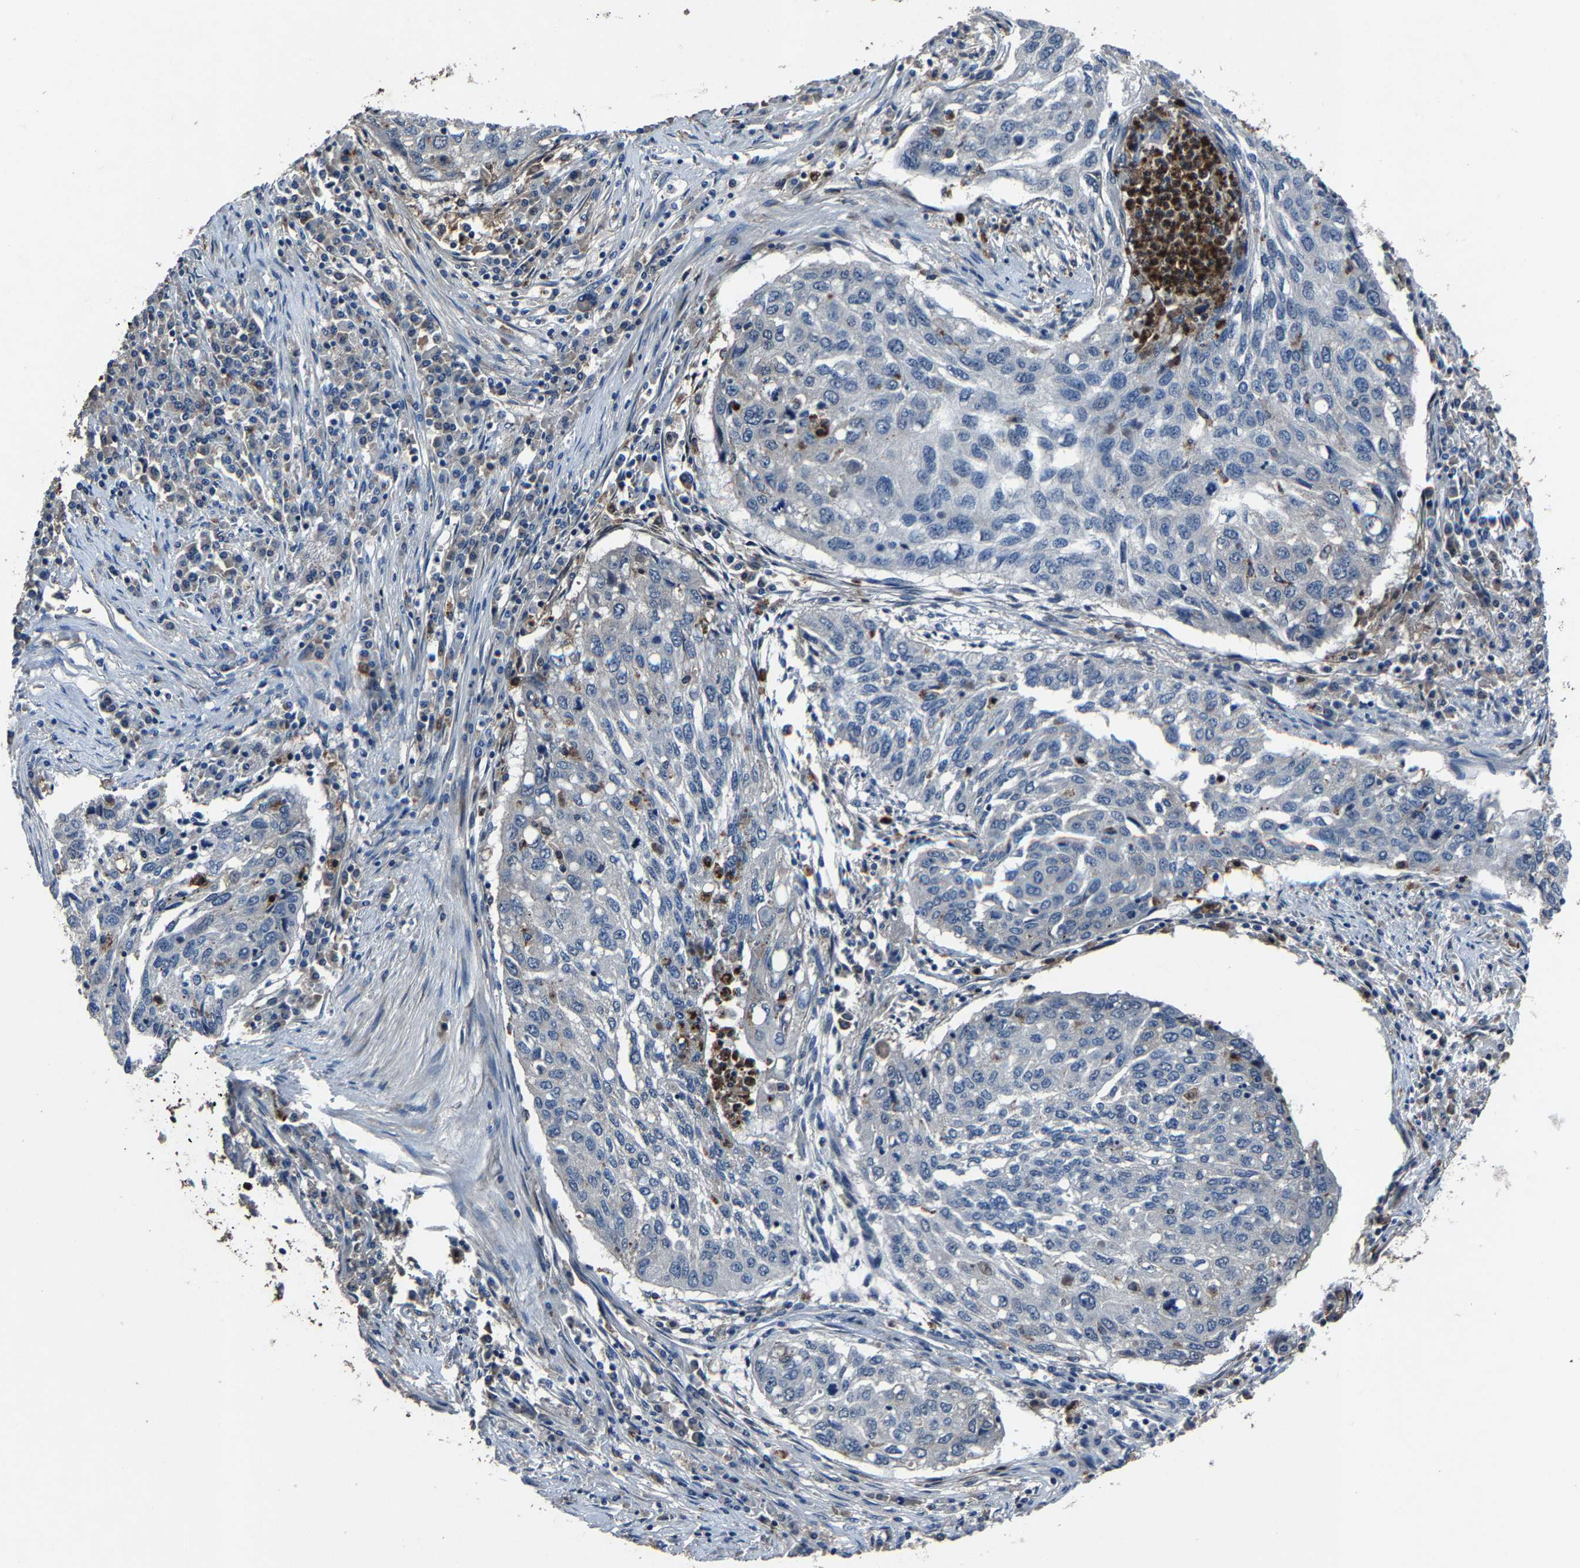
{"staining": {"intensity": "negative", "quantity": "none", "location": "none"}, "tissue": "lung cancer", "cell_type": "Tumor cells", "image_type": "cancer", "snomed": [{"axis": "morphology", "description": "Squamous cell carcinoma, NOS"}, {"axis": "topography", "description": "Lung"}], "caption": "Tumor cells are negative for protein expression in human lung cancer (squamous cell carcinoma).", "gene": "PCNX2", "patient": {"sex": "female", "age": 63}}